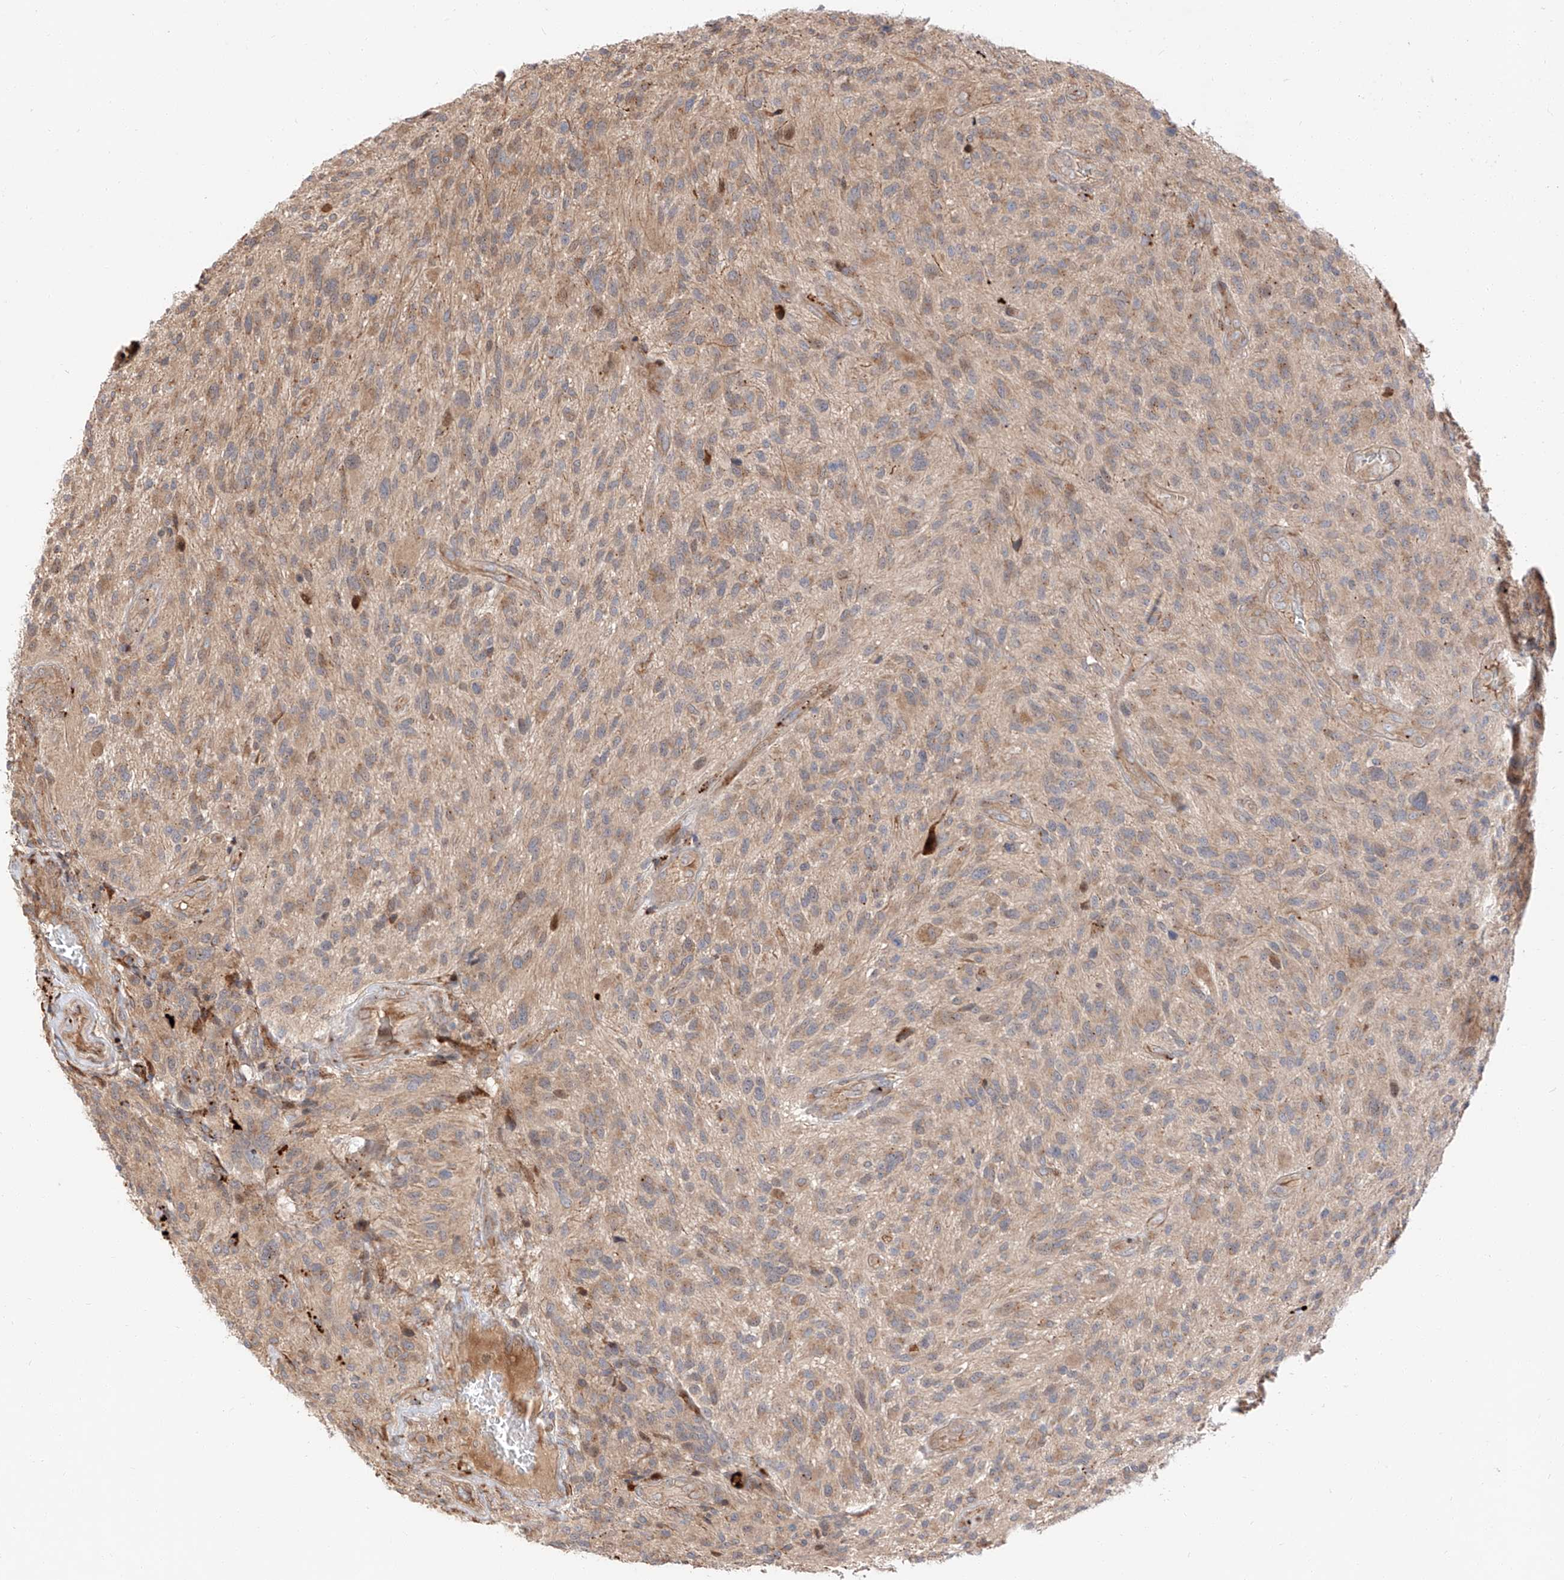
{"staining": {"intensity": "weak", "quantity": "25%-75%", "location": "cytoplasmic/membranous"}, "tissue": "glioma", "cell_type": "Tumor cells", "image_type": "cancer", "snomed": [{"axis": "morphology", "description": "Glioma, malignant, High grade"}, {"axis": "topography", "description": "Brain"}], "caption": "Weak cytoplasmic/membranous protein positivity is present in about 25%-75% of tumor cells in glioma. (Stains: DAB (3,3'-diaminobenzidine) in brown, nuclei in blue, Microscopy: brightfield microscopy at high magnification).", "gene": "DIRAS3", "patient": {"sex": "male", "age": 47}}